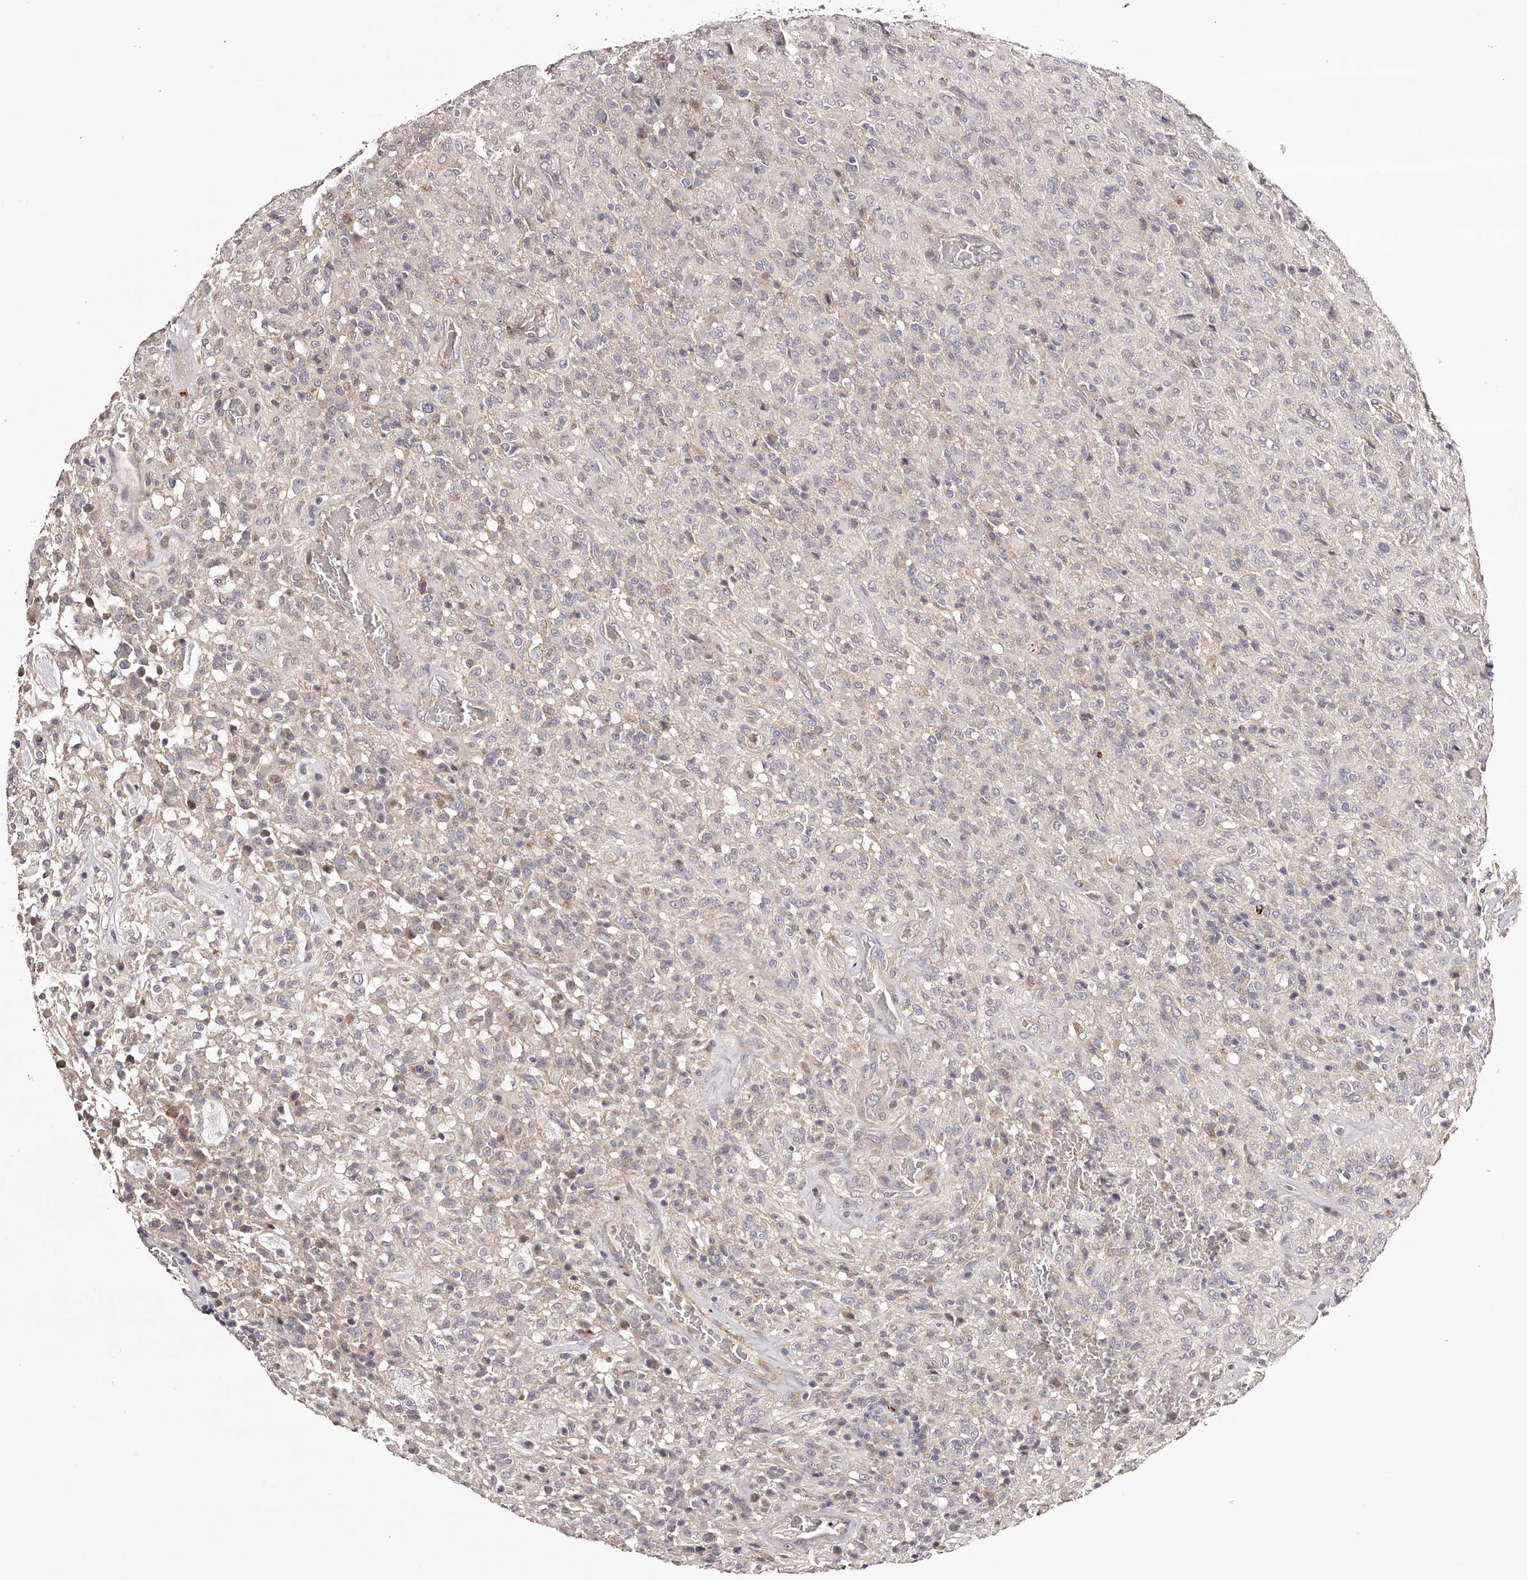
{"staining": {"intensity": "negative", "quantity": "none", "location": "none"}, "tissue": "glioma", "cell_type": "Tumor cells", "image_type": "cancer", "snomed": [{"axis": "morphology", "description": "Glioma, malignant, High grade"}, {"axis": "topography", "description": "Brain"}], "caption": "Immunohistochemistry histopathology image of neoplastic tissue: glioma stained with DAB displays no significant protein positivity in tumor cells.", "gene": "ODF2L", "patient": {"sex": "female", "age": 57}}